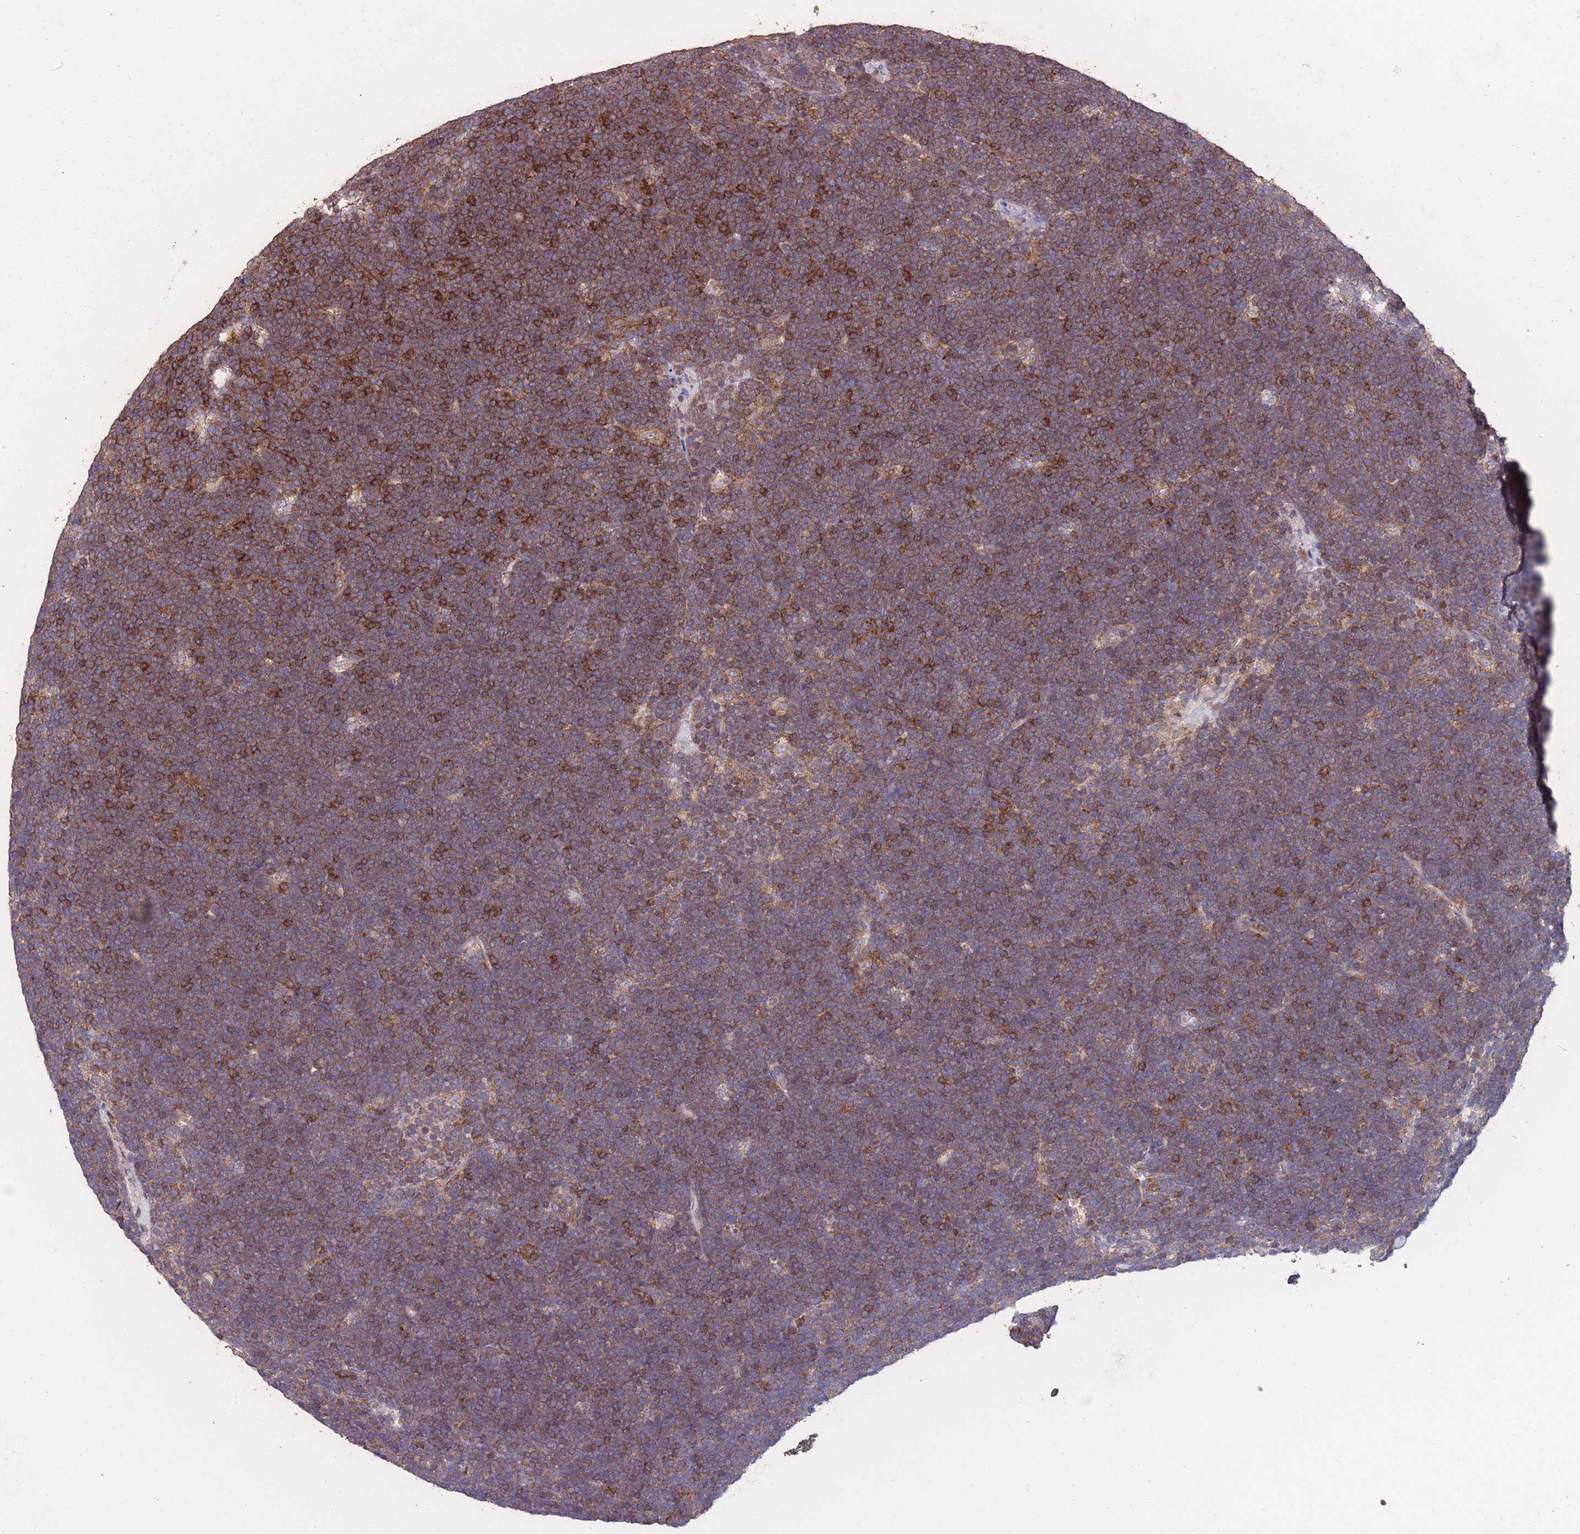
{"staining": {"intensity": "moderate", "quantity": ">75%", "location": "cytoplasmic/membranous"}, "tissue": "lymphoma", "cell_type": "Tumor cells", "image_type": "cancer", "snomed": [{"axis": "morphology", "description": "Malignant lymphoma, non-Hodgkin's type, High grade"}, {"axis": "topography", "description": "Lymph node"}], "caption": "IHC (DAB (3,3'-diaminobenzidine)) staining of lymphoma demonstrates moderate cytoplasmic/membranous protein expression in about >75% of tumor cells.", "gene": "NUDT21", "patient": {"sex": "male", "age": 13}}